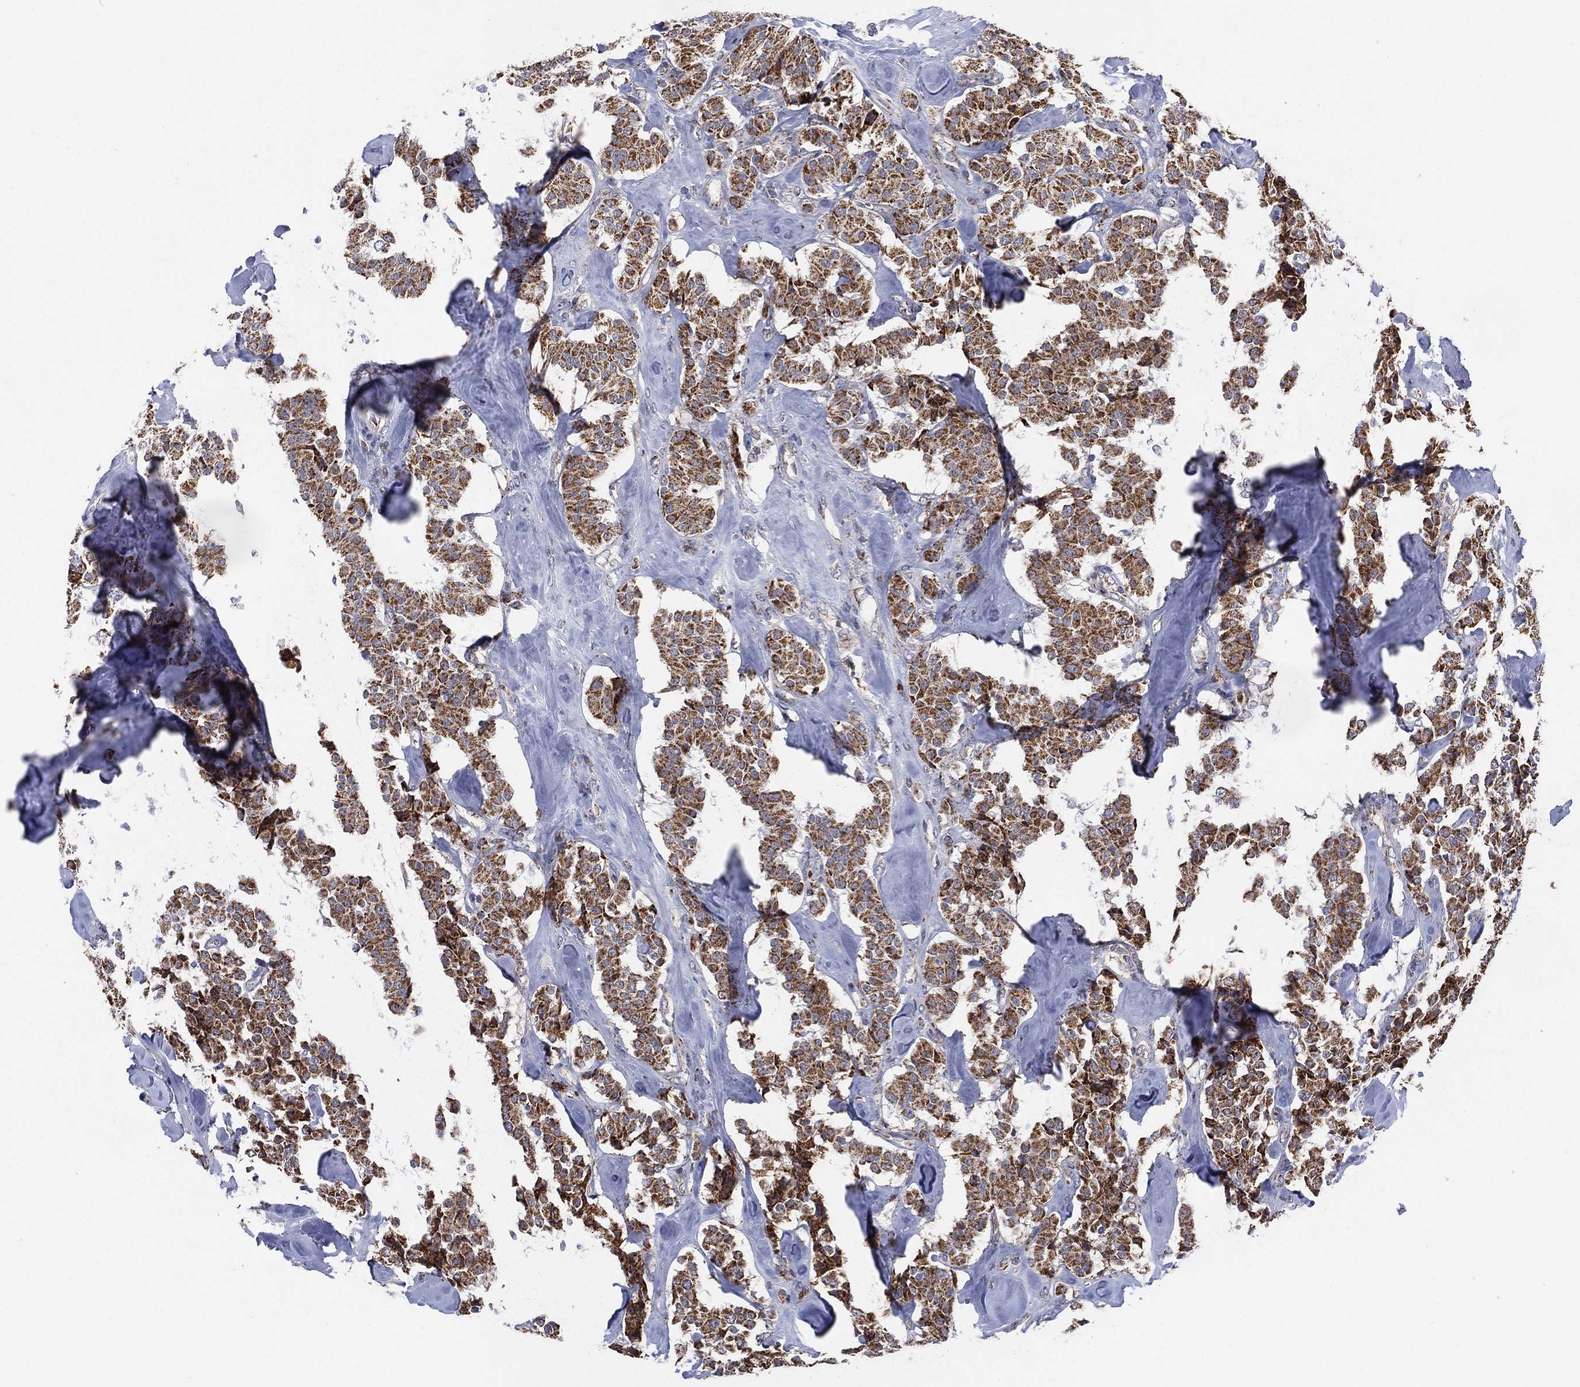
{"staining": {"intensity": "moderate", "quantity": ">75%", "location": "cytoplasmic/membranous"}, "tissue": "carcinoid", "cell_type": "Tumor cells", "image_type": "cancer", "snomed": [{"axis": "morphology", "description": "Carcinoid, malignant, NOS"}, {"axis": "topography", "description": "Pancreas"}], "caption": "Tumor cells exhibit medium levels of moderate cytoplasmic/membranous staining in approximately >75% of cells in human carcinoid.", "gene": "PSMG4", "patient": {"sex": "male", "age": 41}}